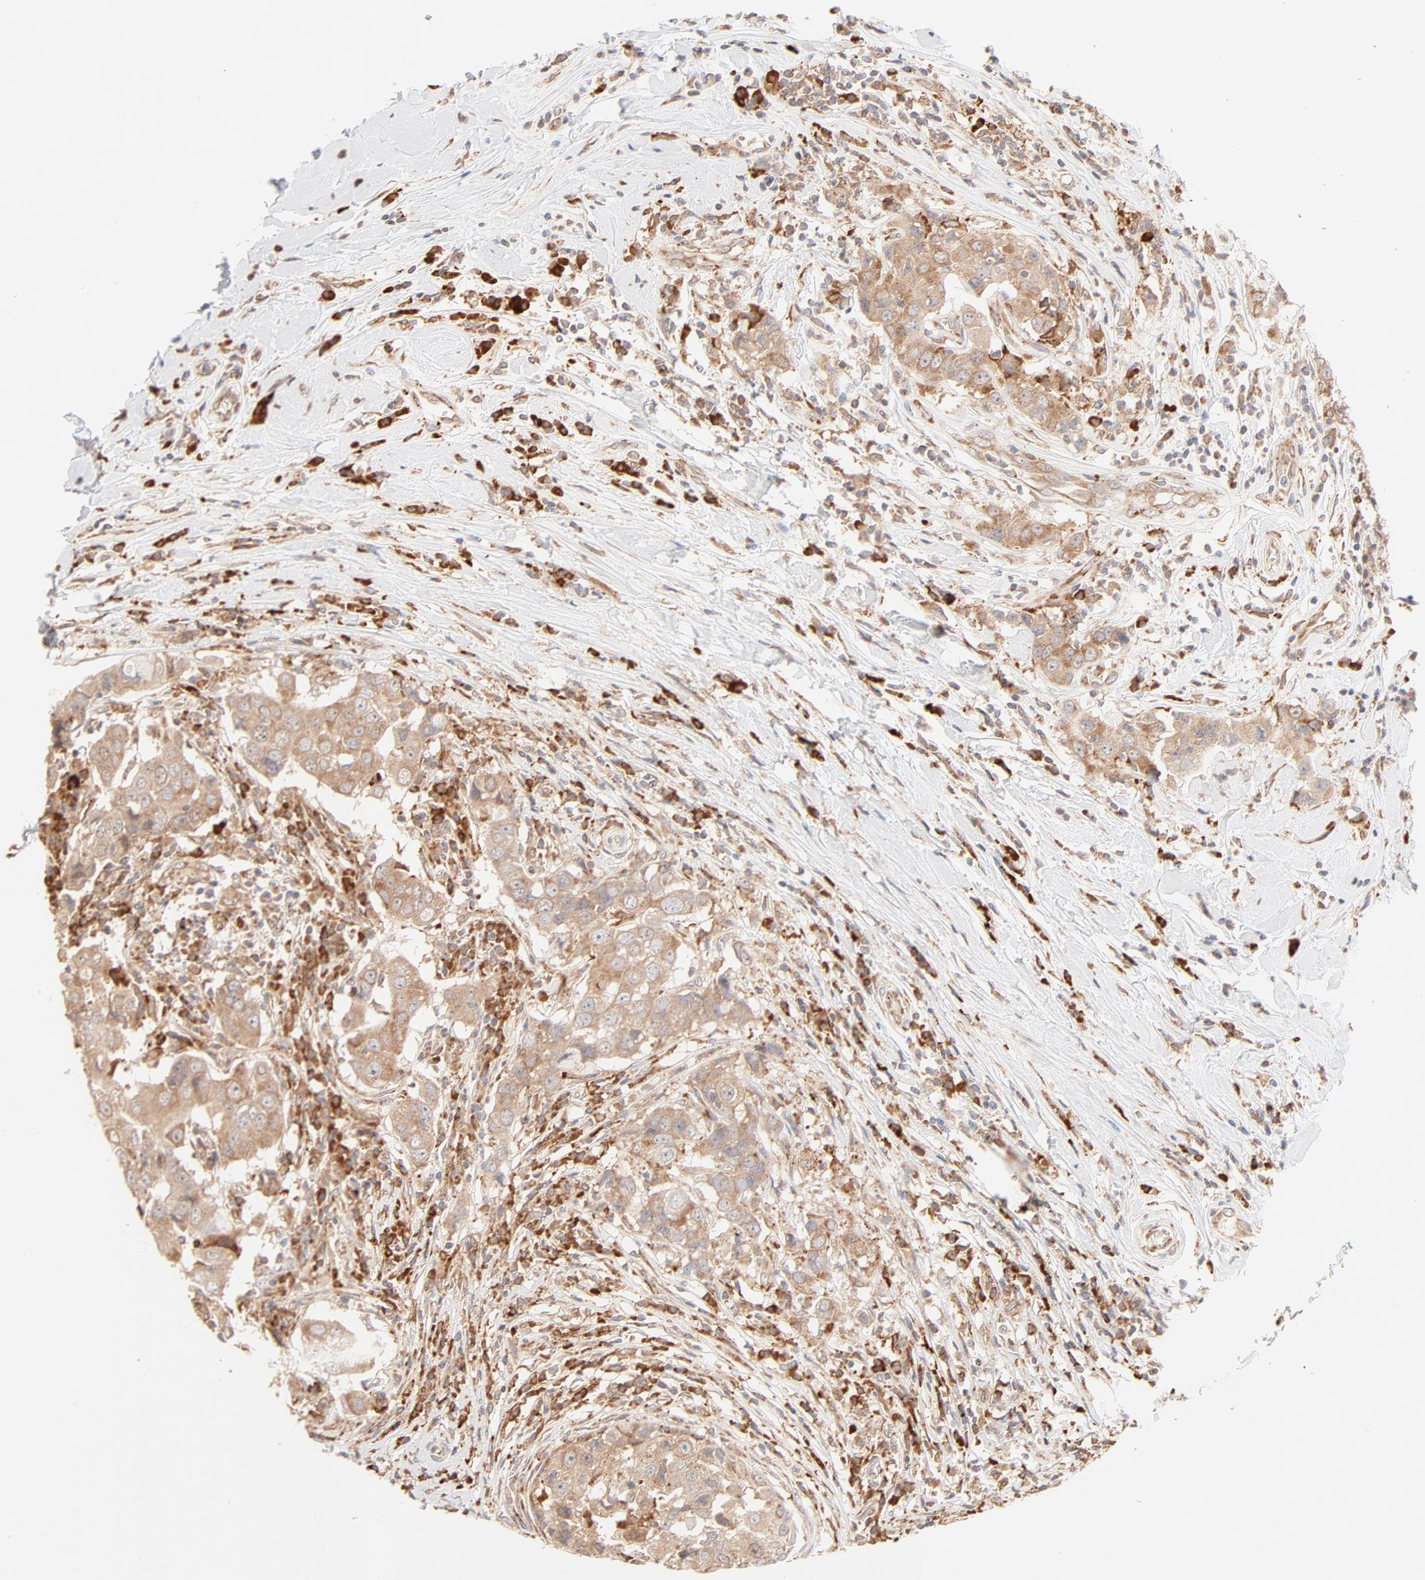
{"staining": {"intensity": "moderate", "quantity": ">75%", "location": "cytoplasmic/membranous"}, "tissue": "breast cancer", "cell_type": "Tumor cells", "image_type": "cancer", "snomed": [{"axis": "morphology", "description": "Duct carcinoma"}, {"axis": "topography", "description": "Breast"}], "caption": "Brown immunohistochemical staining in breast cancer shows moderate cytoplasmic/membranous positivity in approximately >75% of tumor cells.", "gene": "PARP12", "patient": {"sex": "female", "age": 27}}